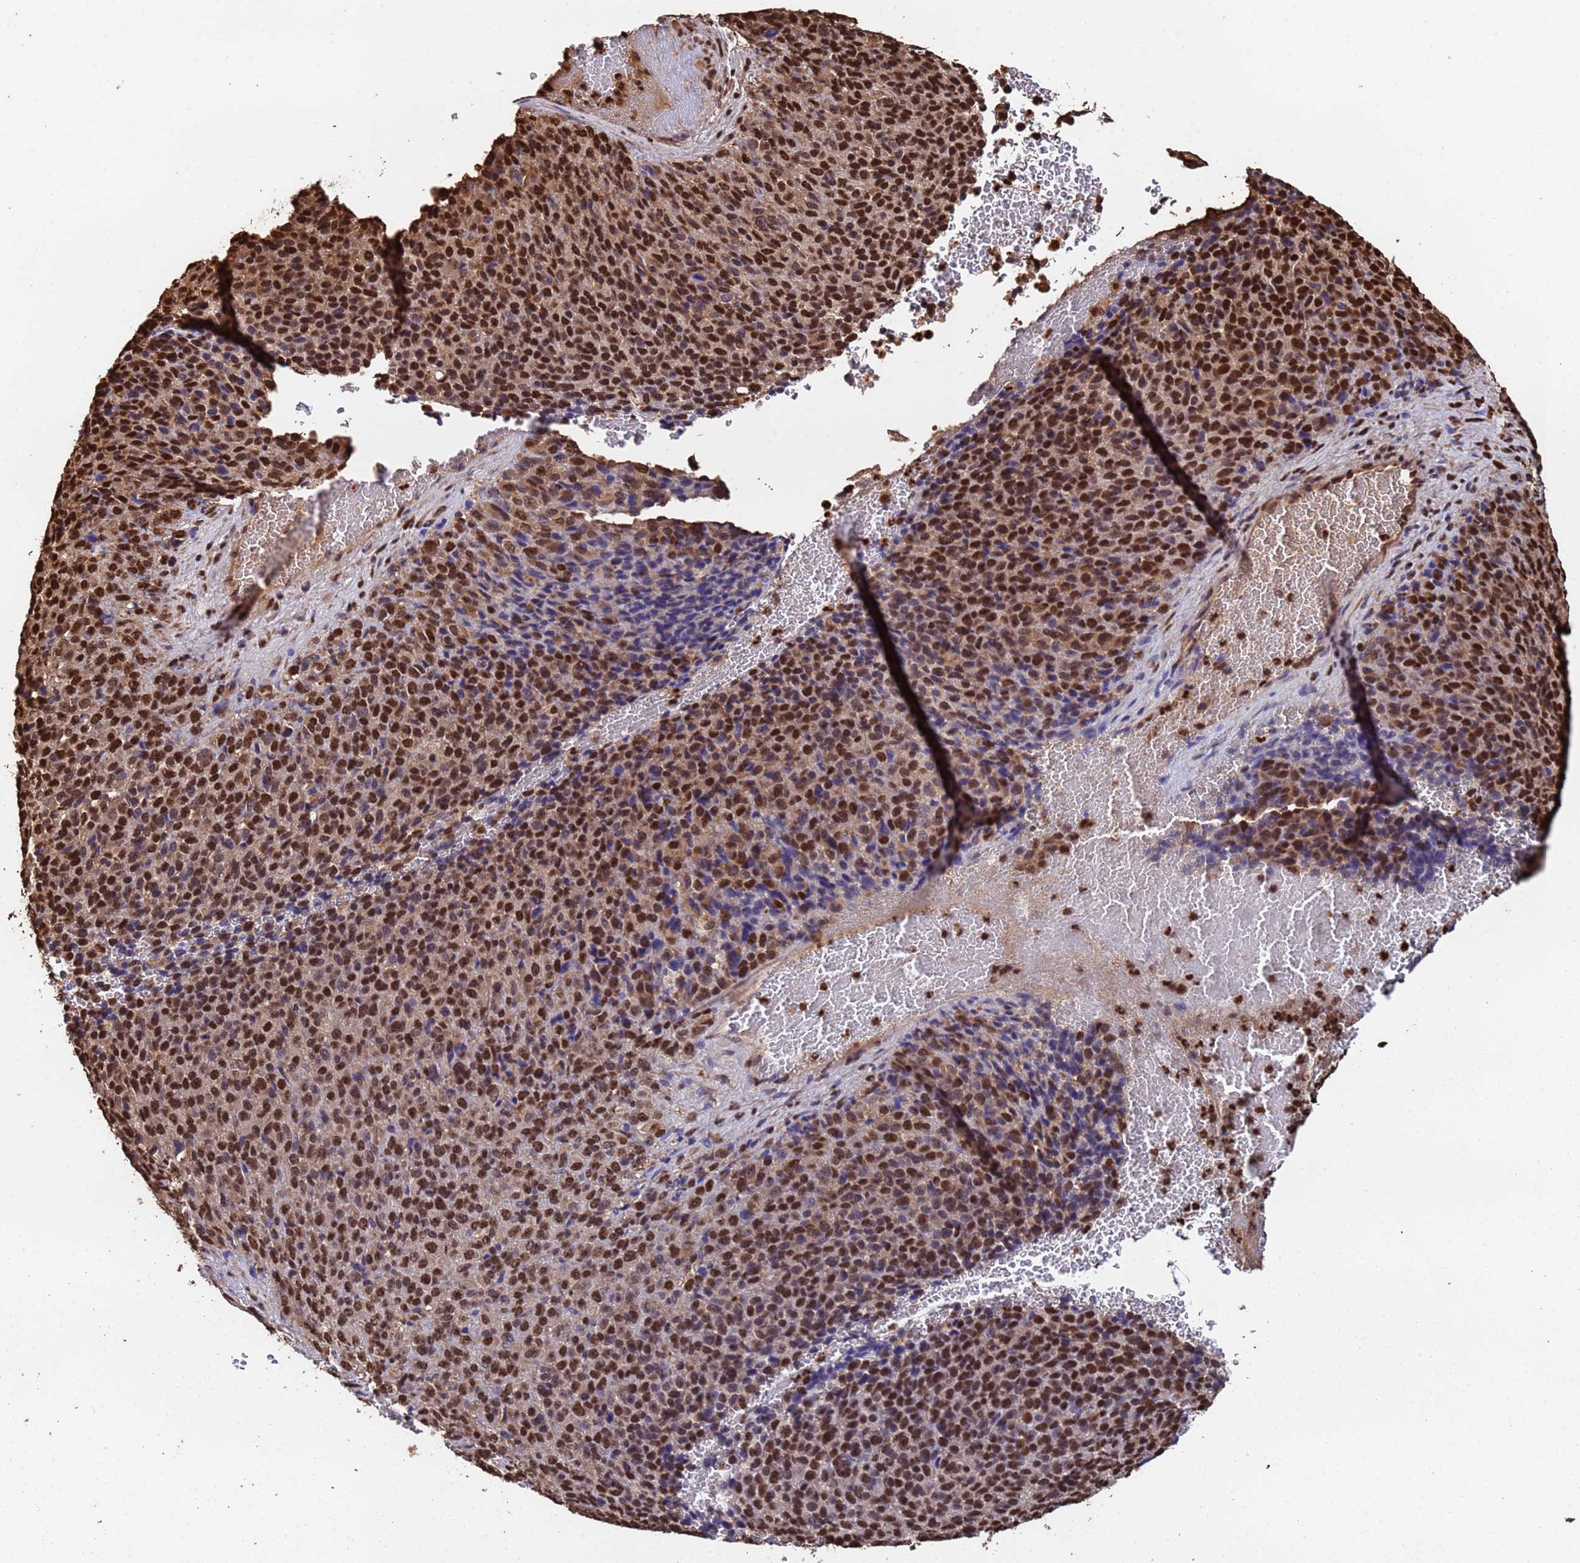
{"staining": {"intensity": "strong", "quantity": ">75%", "location": "nuclear"}, "tissue": "melanoma", "cell_type": "Tumor cells", "image_type": "cancer", "snomed": [{"axis": "morphology", "description": "Malignant melanoma, Metastatic site"}, {"axis": "topography", "description": "Brain"}], "caption": "This micrograph demonstrates immunohistochemistry (IHC) staining of melanoma, with high strong nuclear positivity in about >75% of tumor cells.", "gene": "SUMO4", "patient": {"sex": "female", "age": 56}}